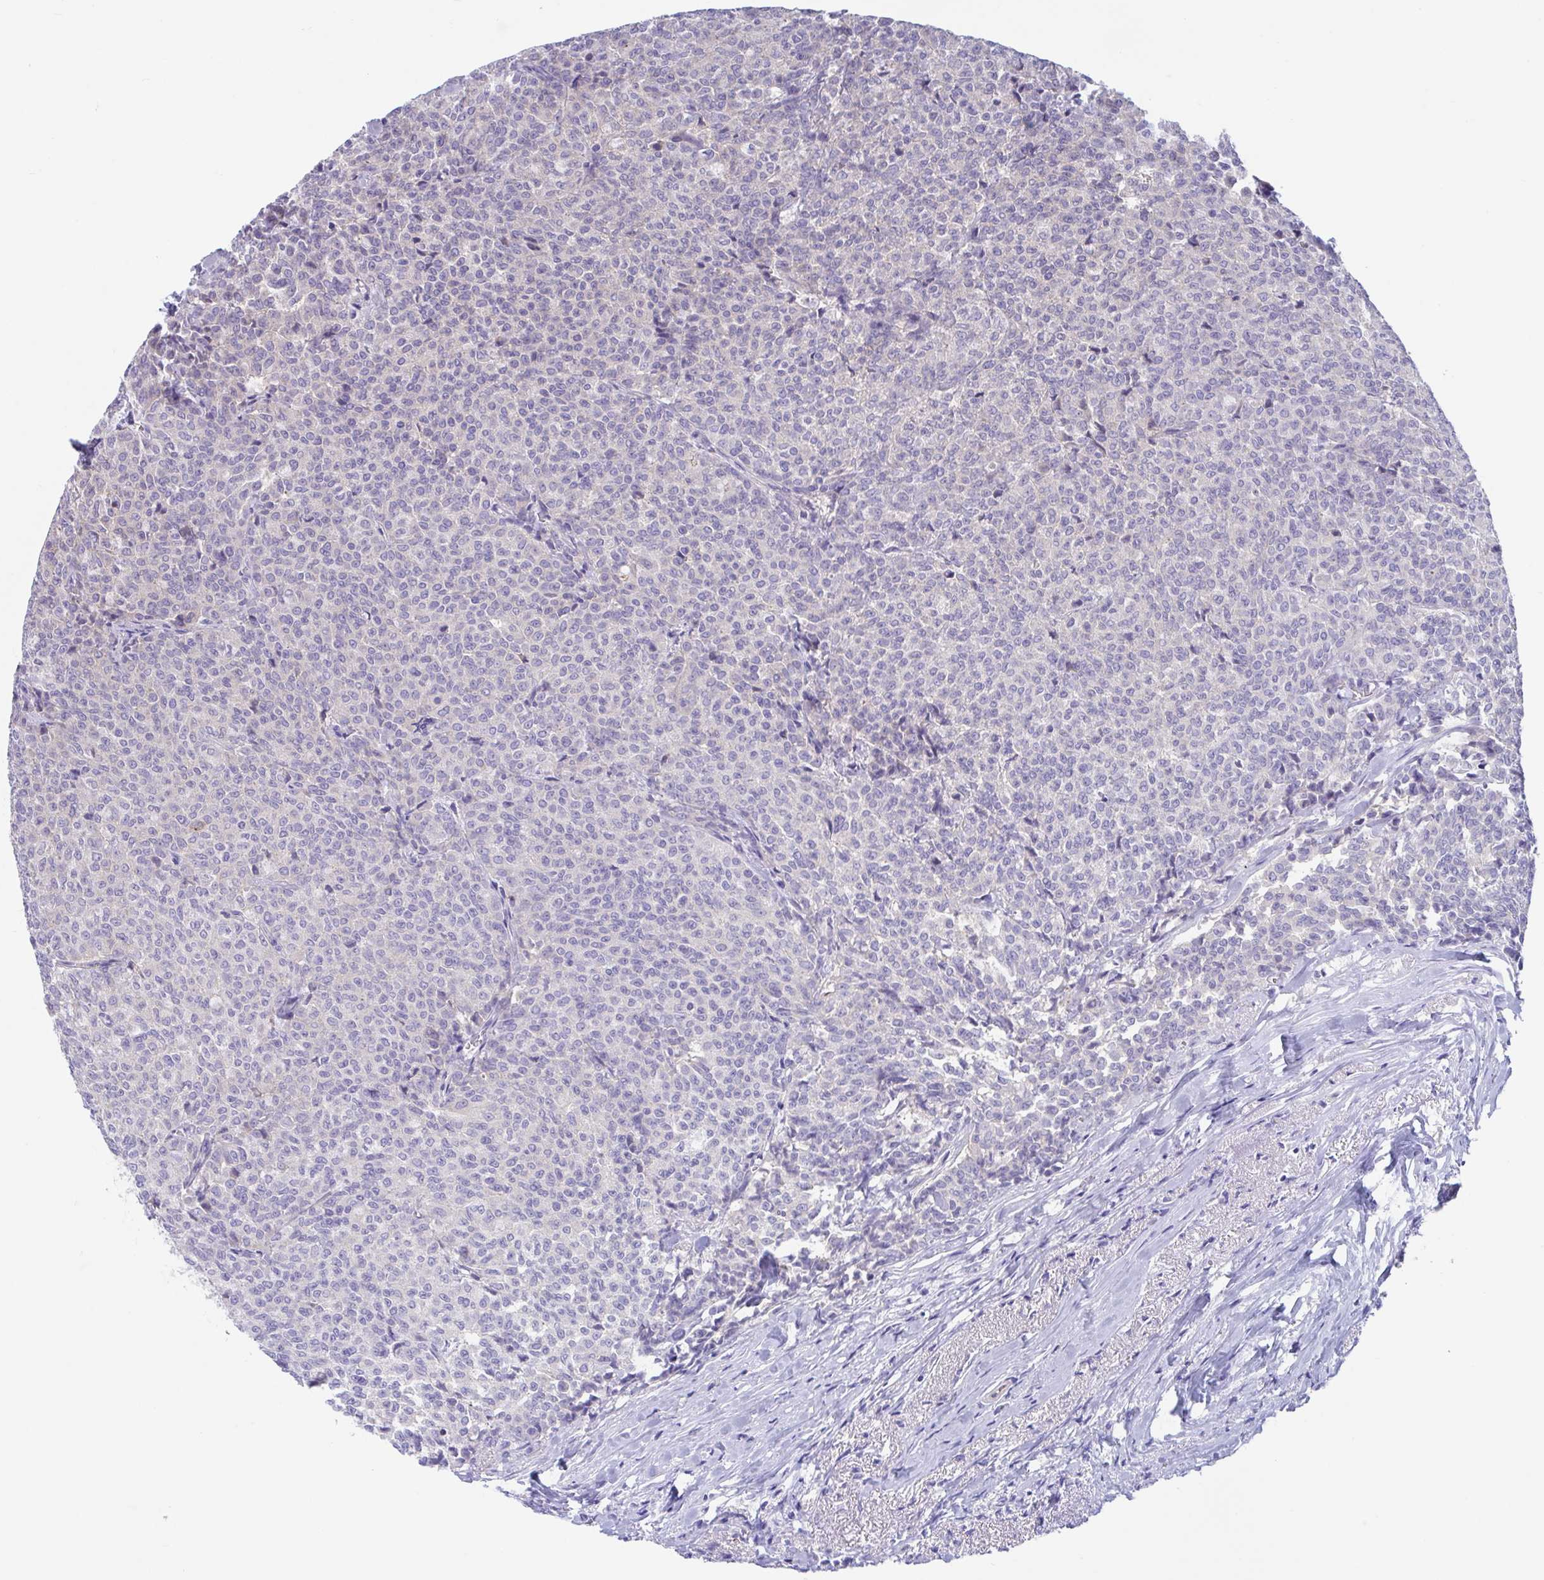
{"staining": {"intensity": "negative", "quantity": "none", "location": "none"}, "tissue": "breast cancer", "cell_type": "Tumor cells", "image_type": "cancer", "snomed": [{"axis": "morphology", "description": "Duct carcinoma"}, {"axis": "topography", "description": "Breast"}], "caption": "Immunohistochemistry photomicrograph of human breast cancer stained for a protein (brown), which reveals no staining in tumor cells.", "gene": "TTC30B", "patient": {"sex": "female", "age": 91}}